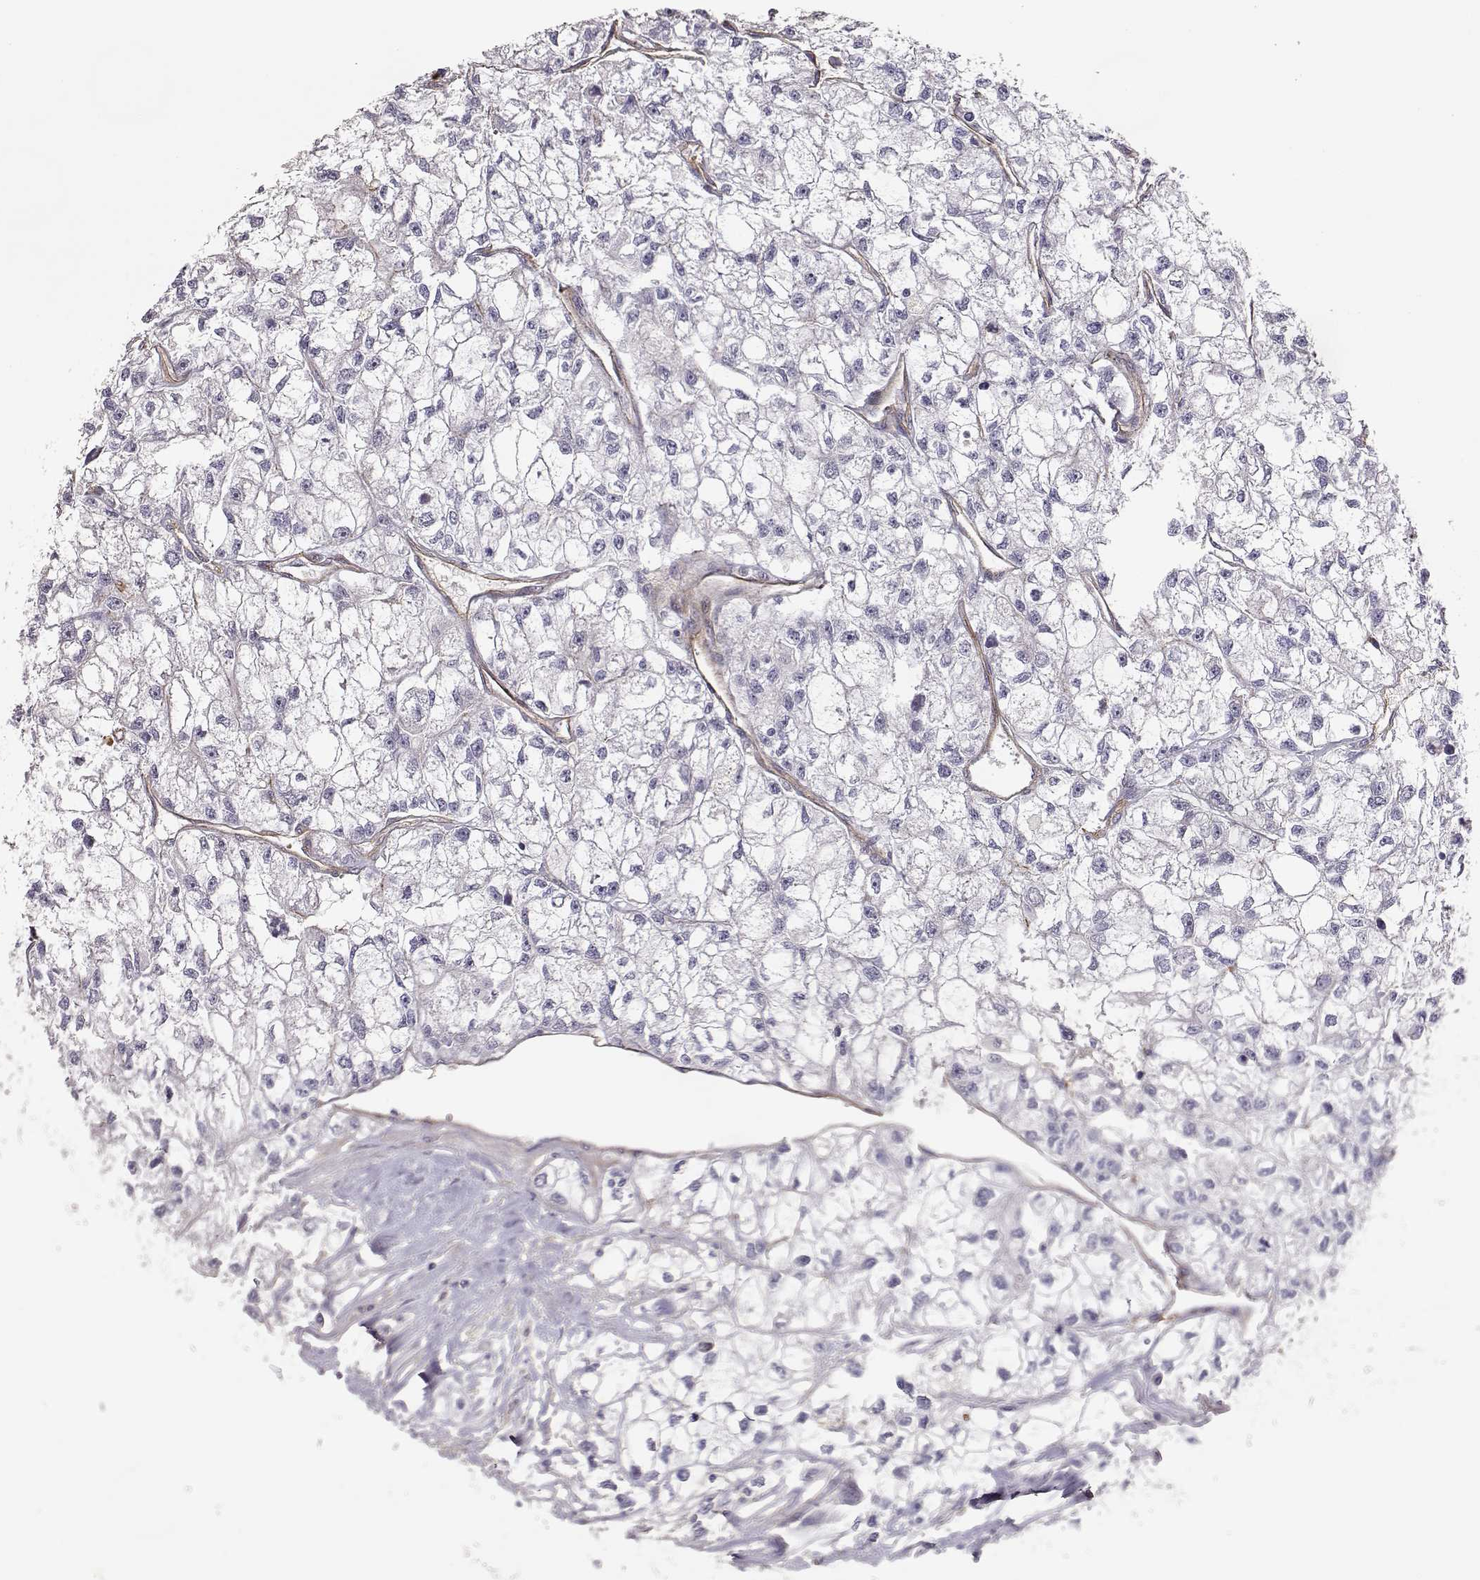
{"staining": {"intensity": "negative", "quantity": "none", "location": "none"}, "tissue": "renal cancer", "cell_type": "Tumor cells", "image_type": "cancer", "snomed": [{"axis": "morphology", "description": "Adenocarcinoma, NOS"}, {"axis": "topography", "description": "Kidney"}], "caption": "IHC photomicrograph of neoplastic tissue: human renal cancer stained with DAB (3,3'-diaminobenzidine) reveals no significant protein positivity in tumor cells.", "gene": "LAMC1", "patient": {"sex": "male", "age": 56}}